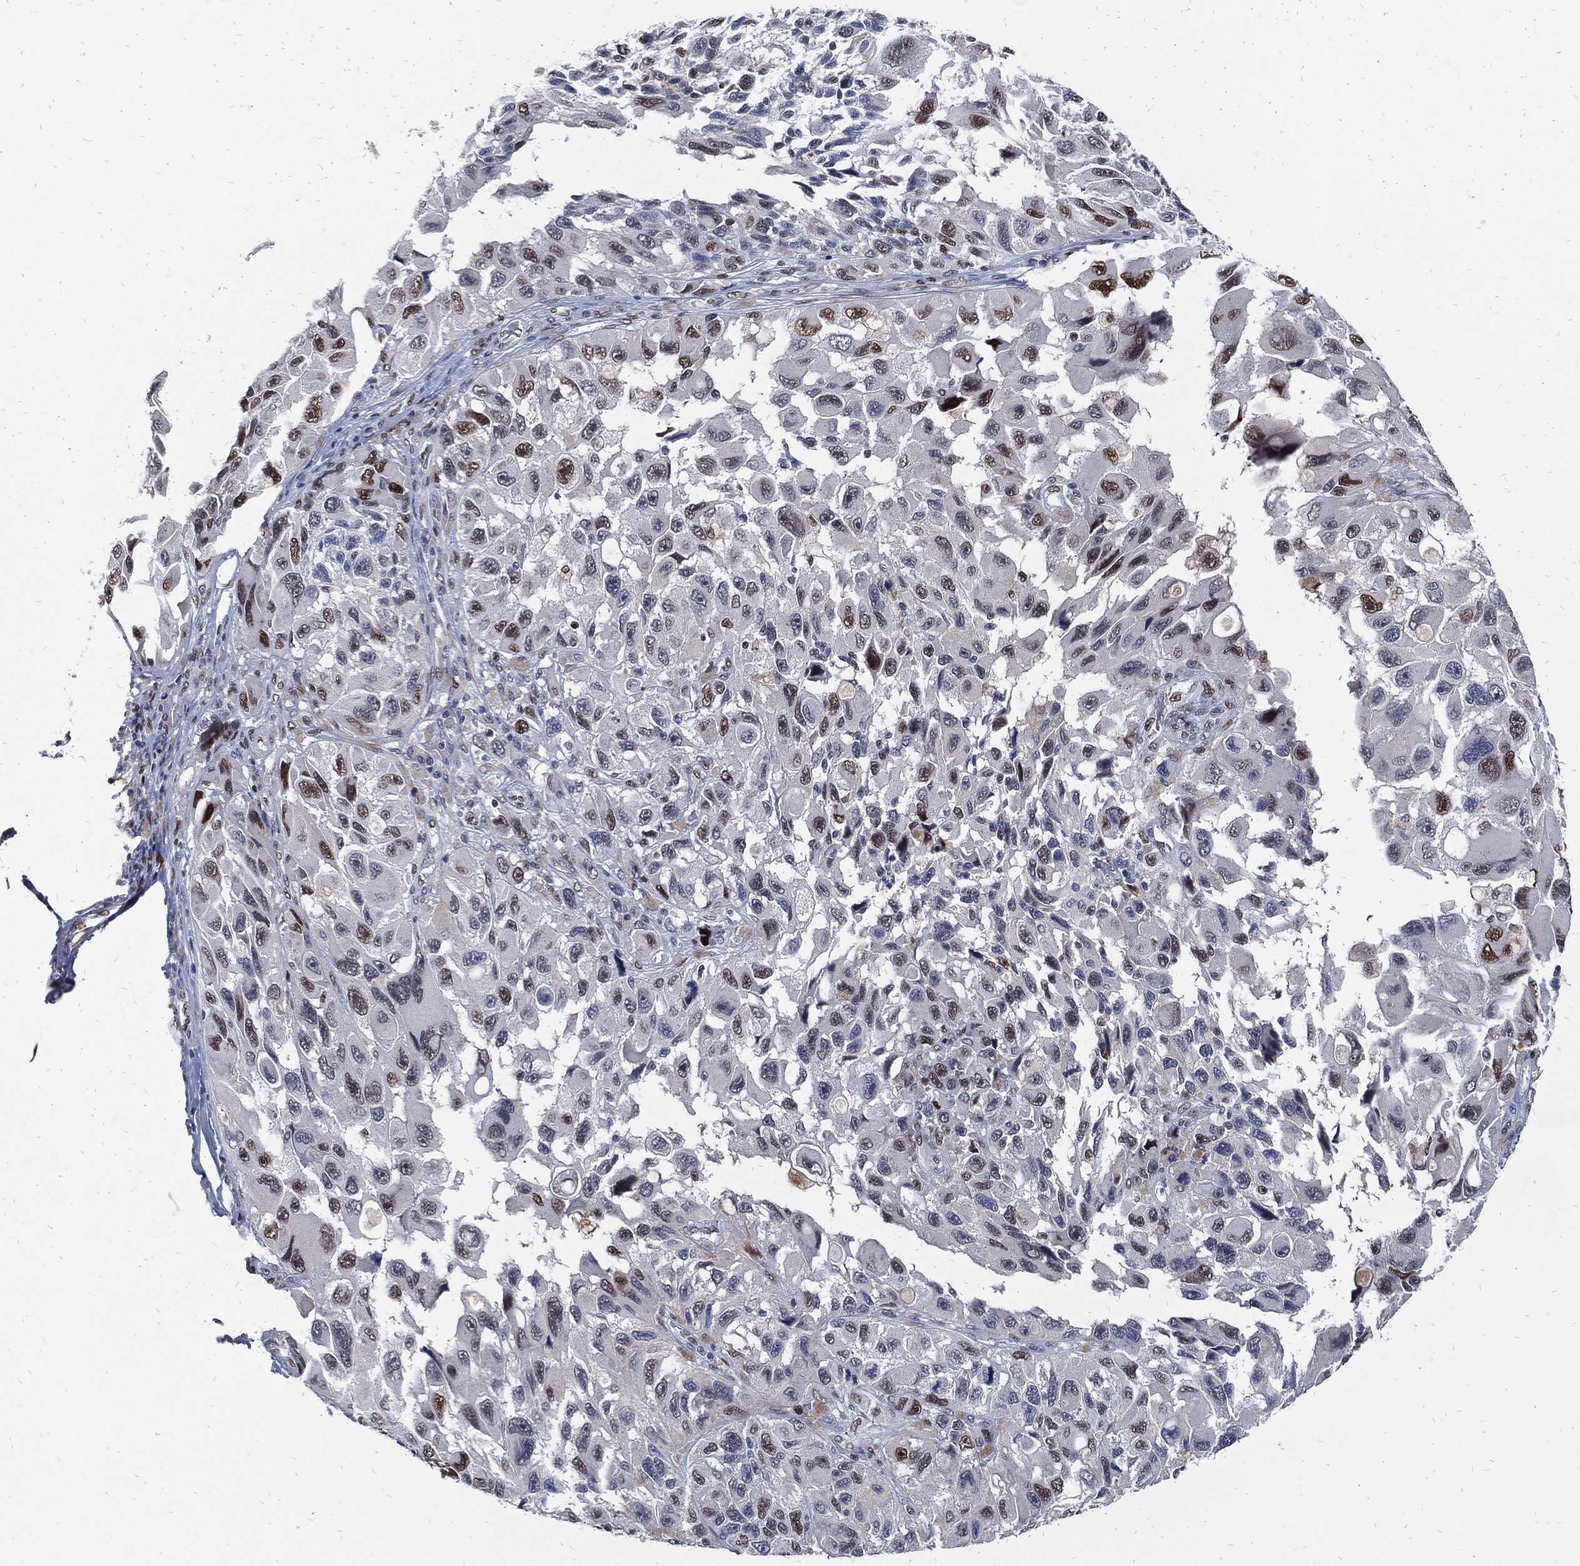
{"staining": {"intensity": "moderate", "quantity": "<25%", "location": "nuclear"}, "tissue": "melanoma", "cell_type": "Tumor cells", "image_type": "cancer", "snomed": [{"axis": "morphology", "description": "Malignant melanoma, NOS"}, {"axis": "topography", "description": "Skin"}], "caption": "Immunohistochemistry (DAB) staining of human melanoma exhibits moderate nuclear protein expression in about <25% of tumor cells. (brown staining indicates protein expression, while blue staining denotes nuclei).", "gene": "JUN", "patient": {"sex": "female", "age": 73}}